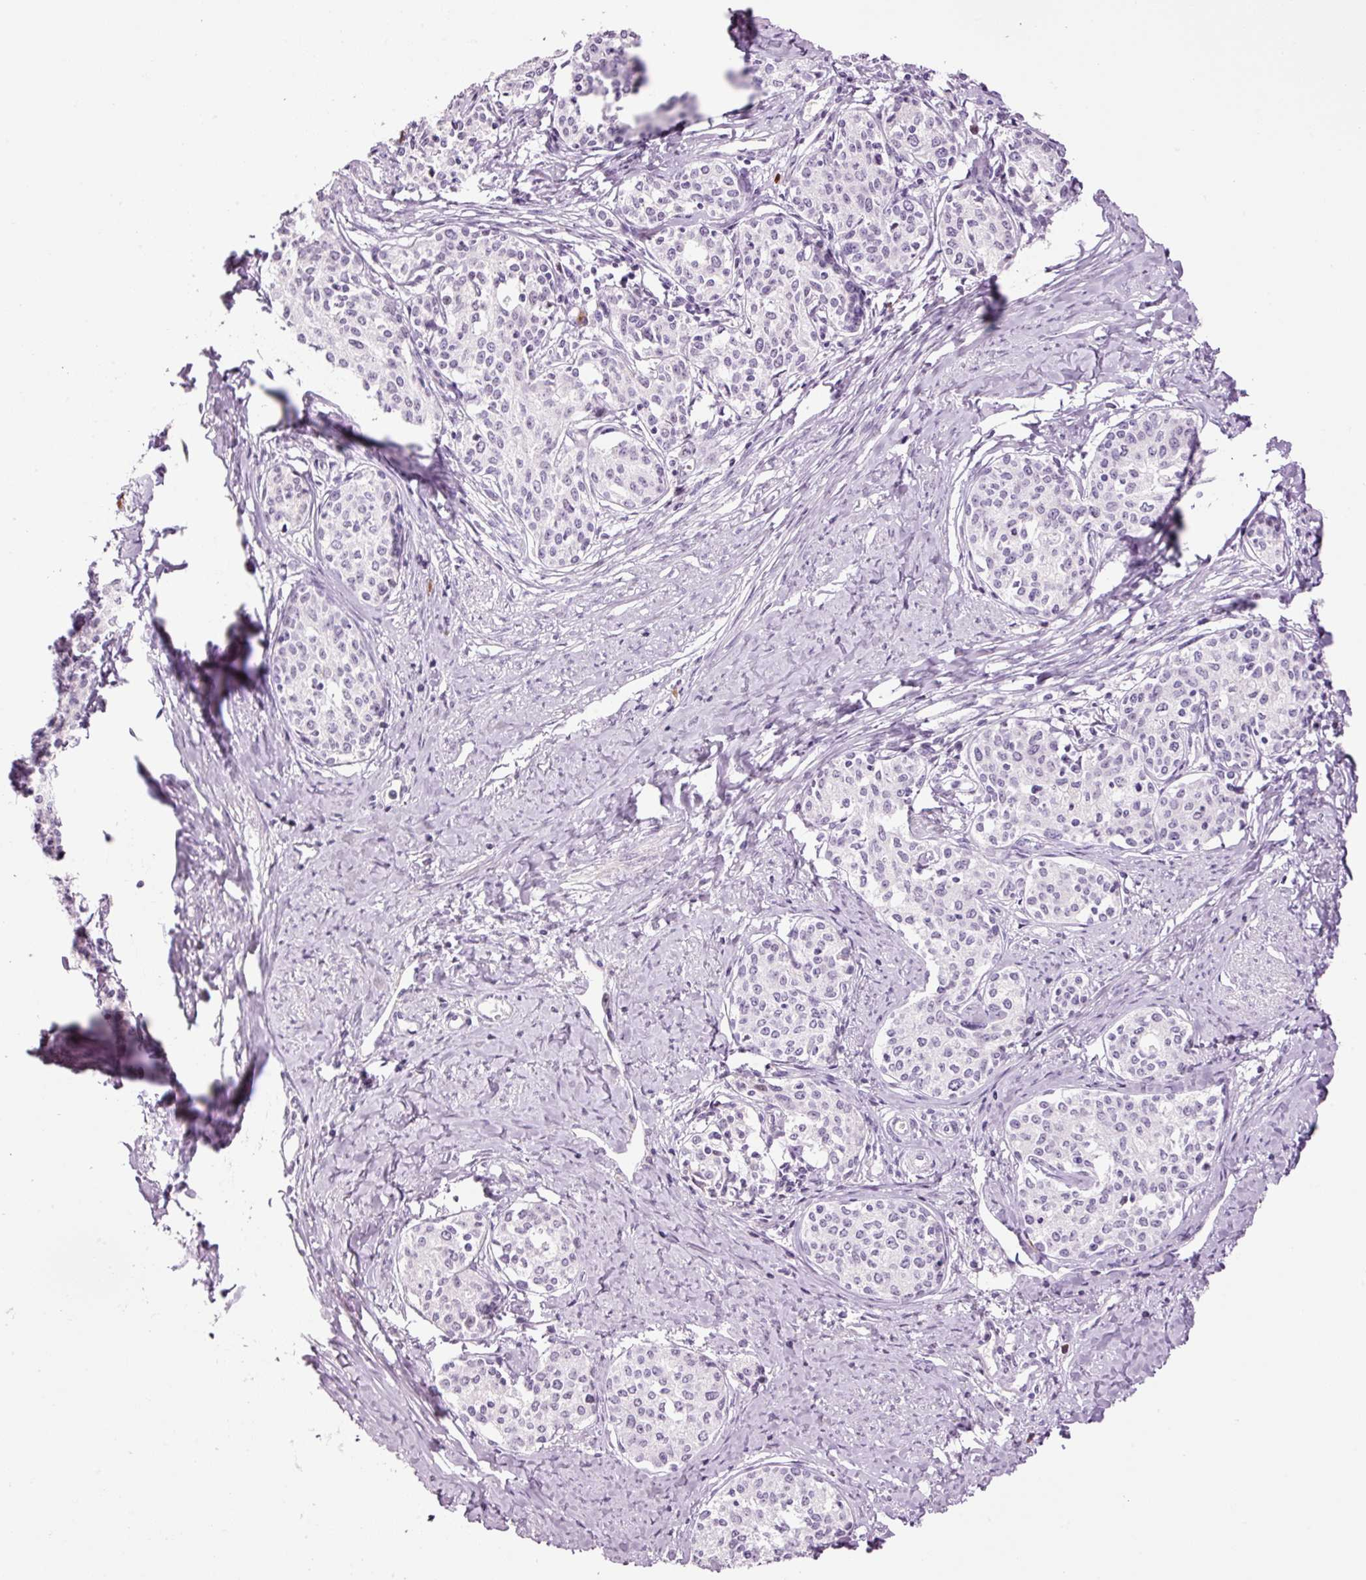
{"staining": {"intensity": "negative", "quantity": "none", "location": "none"}, "tissue": "cervical cancer", "cell_type": "Tumor cells", "image_type": "cancer", "snomed": [{"axis": "morphology", "description": "Squamous cell carcinoma, NOS"}, {"axis": "morphology", "description": "Adenocarcinoma, NOS"}, {"axis": "topography", "description": "Cervix"}], "caption": "IHC histopathology image of neoplastic tissue: human cervical cancer stained with DAB exhibits no significant protein staining in tumor cells.", "gene": "KLF1", "patient": {"sex": "female", "age": 52}}